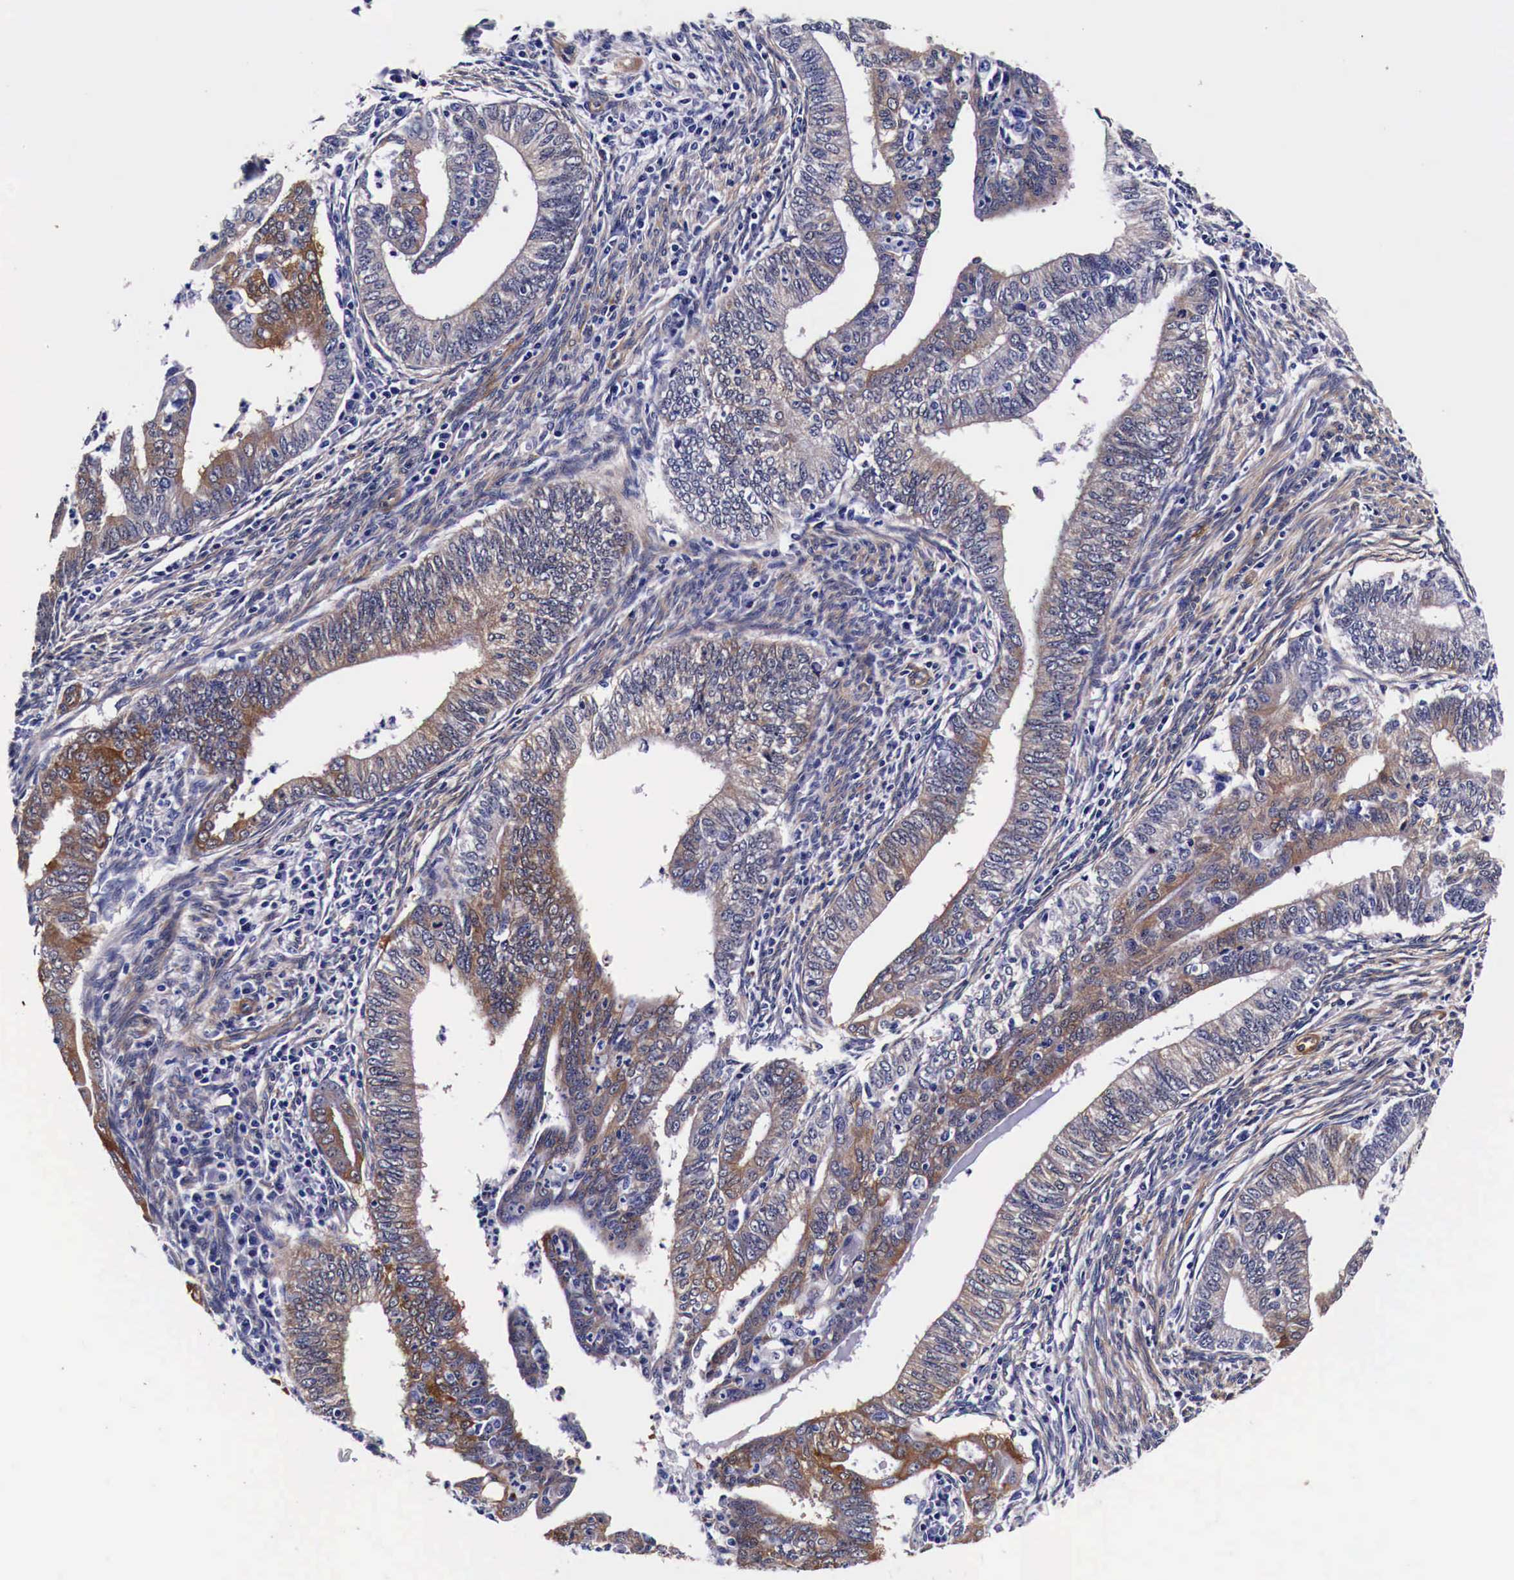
{"staining": {"intensity": "strong", "quantity": "25%-75%", "location": "cytoplasmic/membranous"}, "tissue": "endometrial cancer", "cell_type": "Tumor cells", "image_type": "cancer", "snomed": [{"axis": "morphology", "description": "Adenocarcinoma, NOS"}, {"axis": "topography", "description": "Endometrium"}], "caption": "Protein expression analysis of endometrial cancer (adenocarcinoma) demonstrates strong cytoplasmic/membranous staining in about 25%-75% of tumor cells. (brown staining indicates protein expression, while blue staining denotes nuclei).", "gene": "HSPB1", "patient": {"sex": "female", "age": 66}}